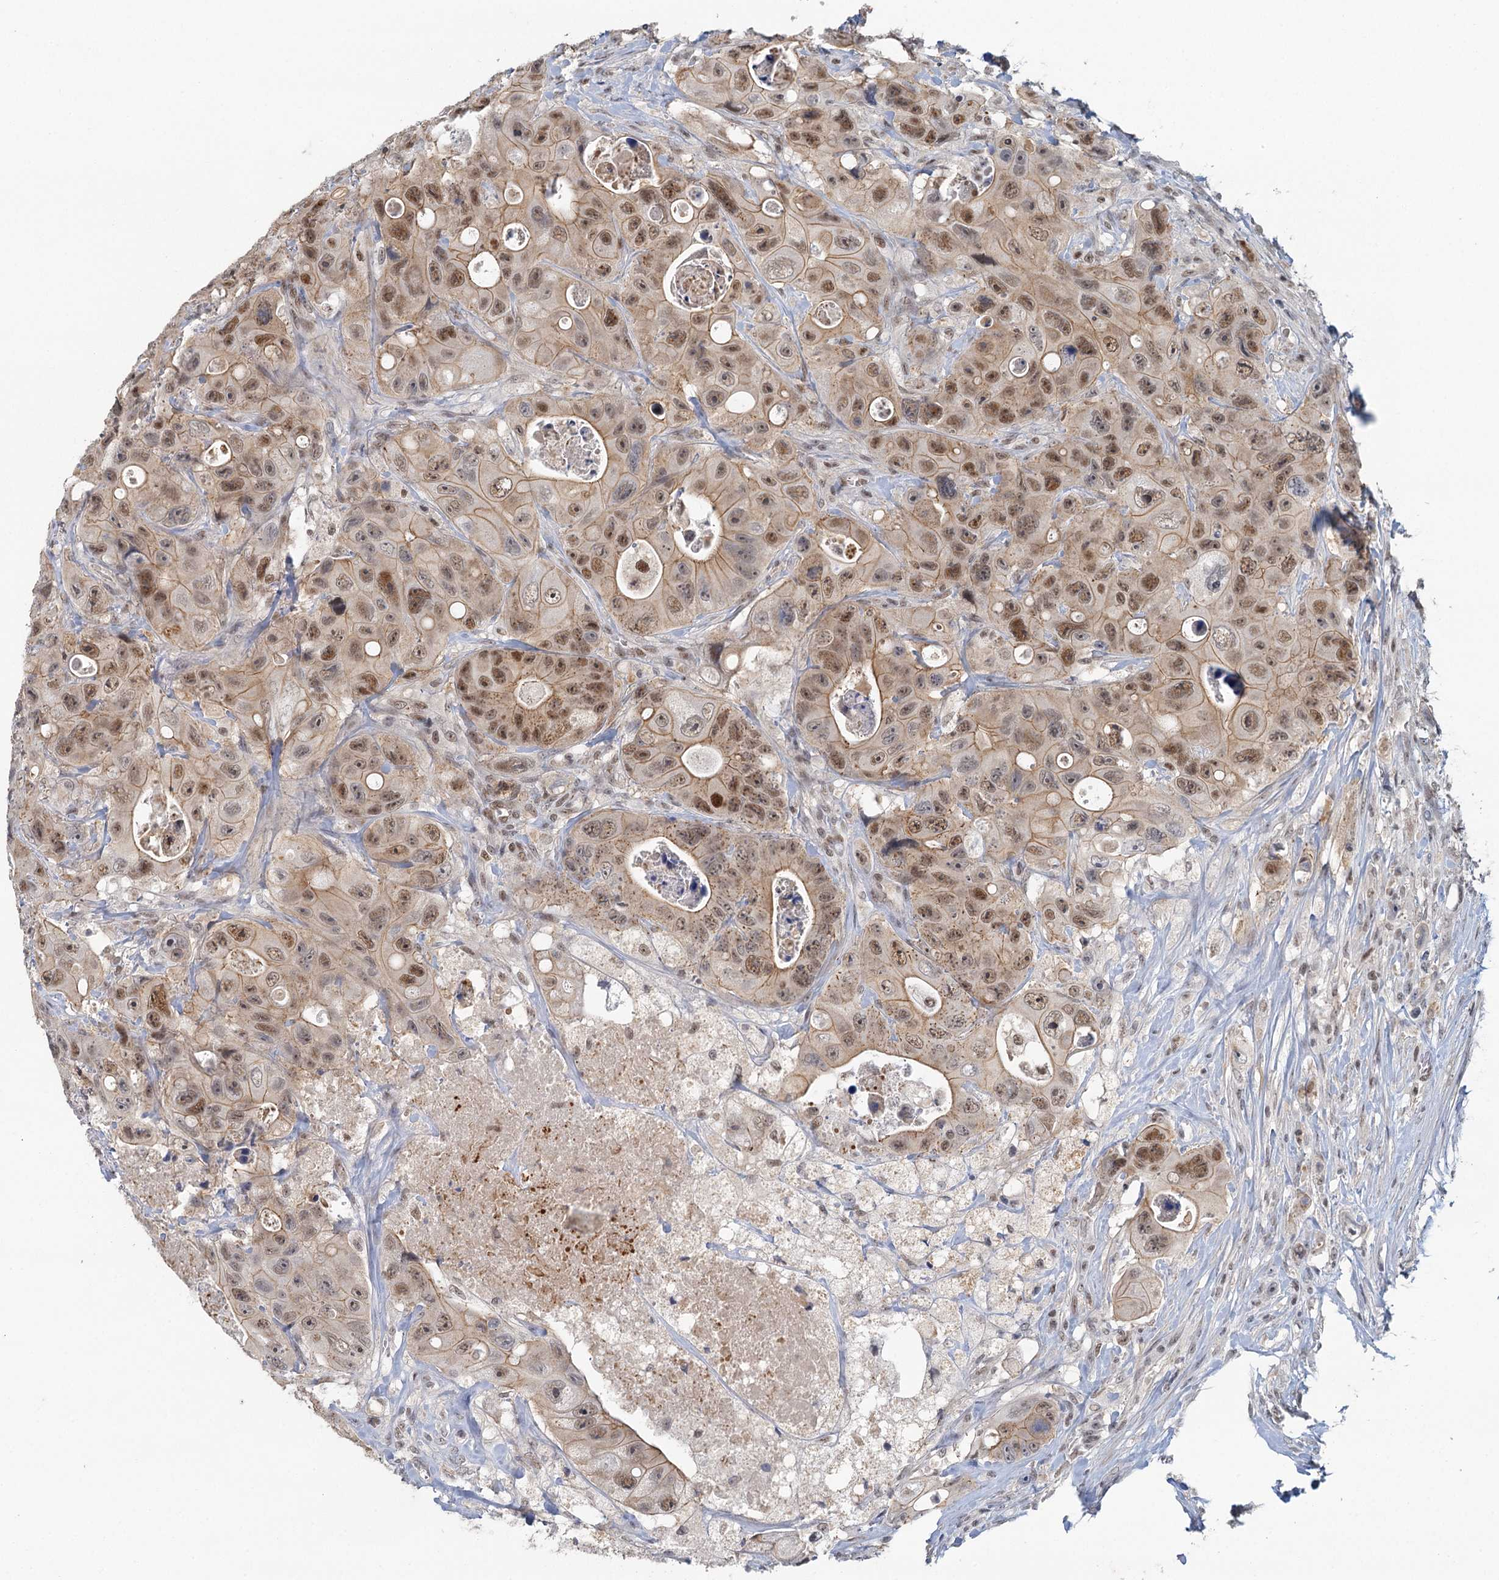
{"staining": {"intensity": "moderate", "quantity": ">75%", "location": "cytoplasmic/membranous,nuclear"}, "tissue": "colorectal cancer", "cell_type": "Tumor cells", "image_type": "cancer", "snomed": [{"axis": "morphology", "description": "Adenocarcinoma, NOS"}, {"axis": "topography", "description": "Colon"}], "caption": "A photomicrograph showing moderate cytoplasmic/membranous and nuclear expression in about >75% of tumor cells in adenocarcinoma (colorectal), as visualized by brown immunohistochemical staining.", "gene": "GPATCH11", "patient": {"sex": "female", "age": 46}}